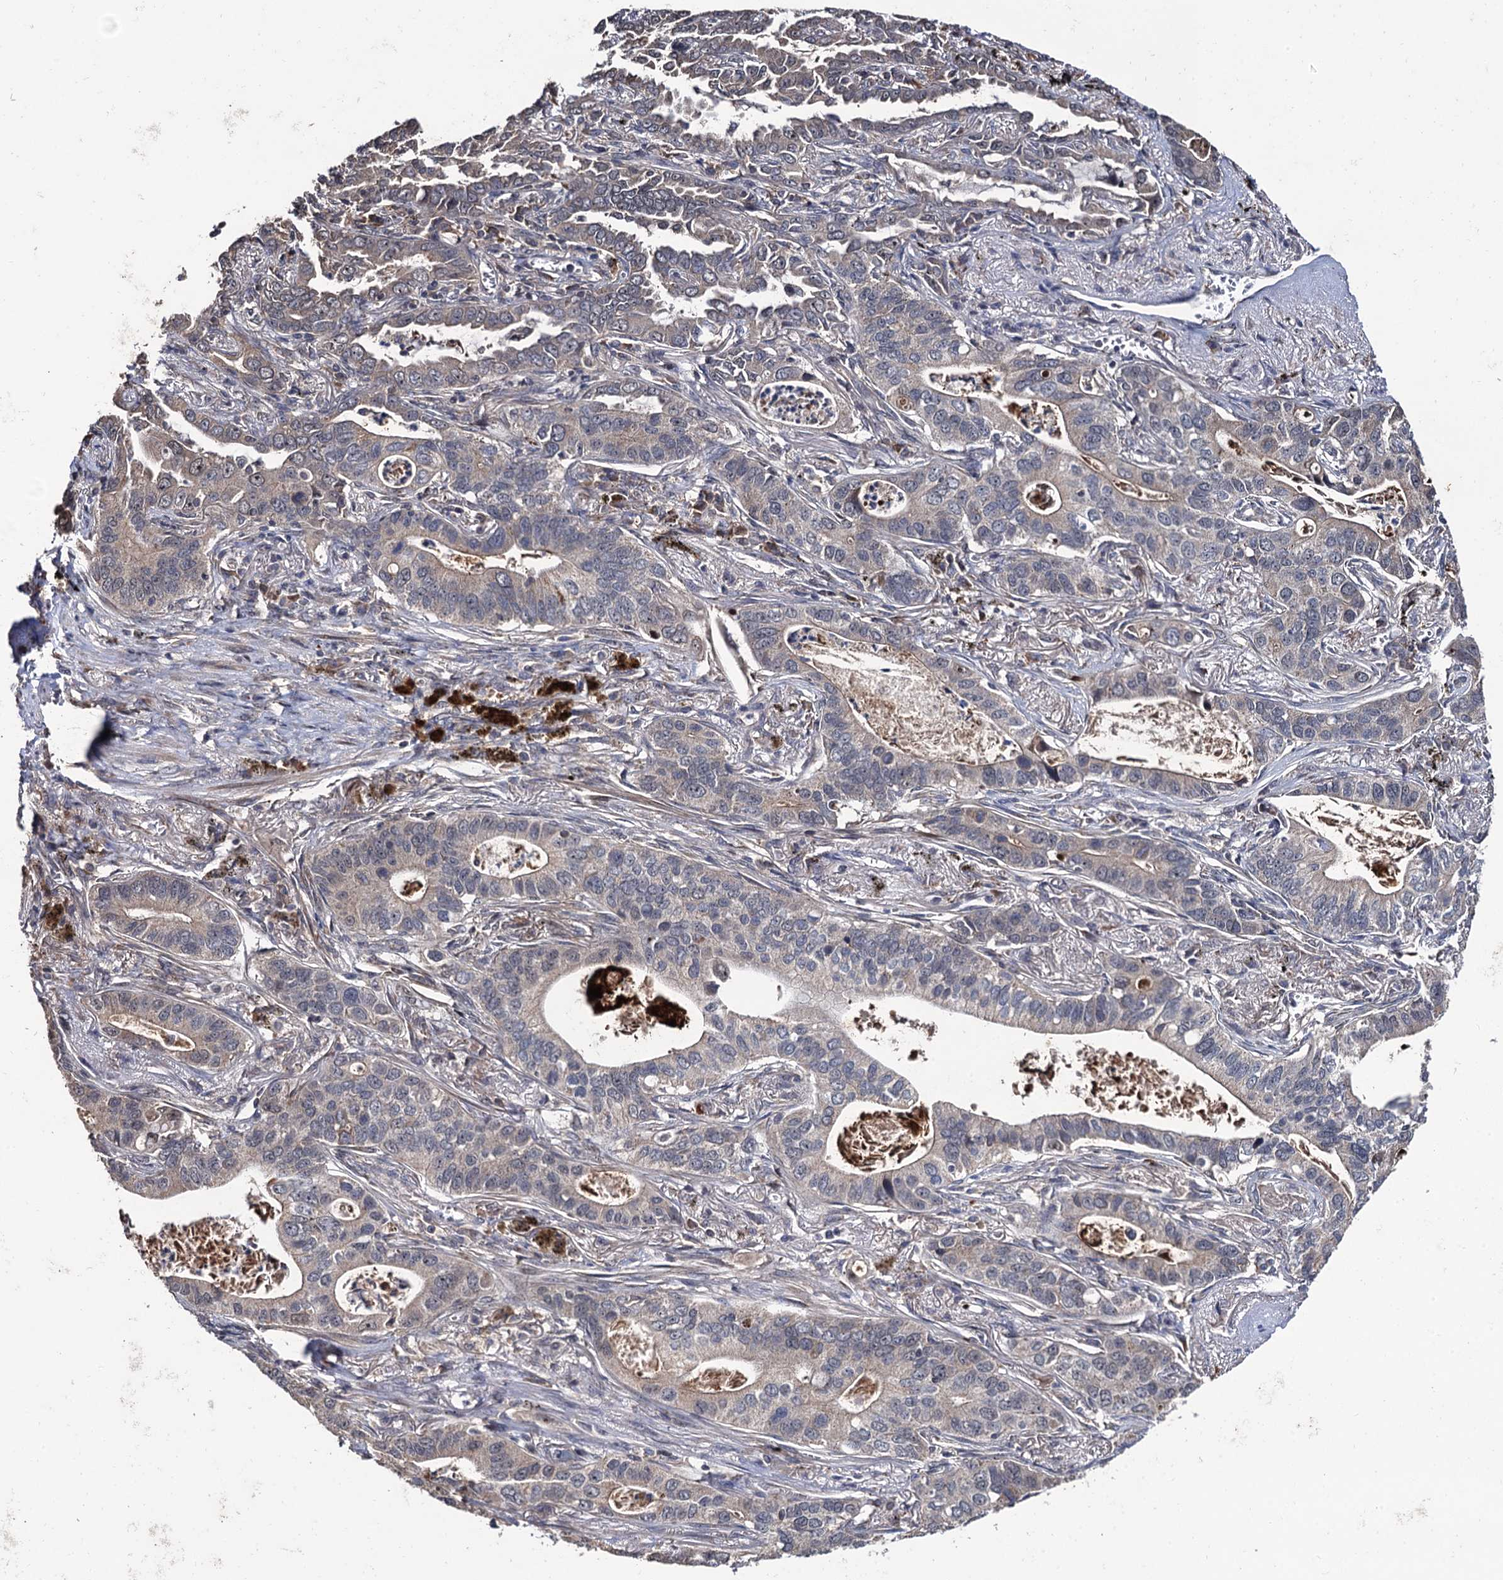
{"staining": {"intensity": "negative", "quantity": "none", "location": "none"}, "tissue": "lung cancer", "cell_type": "Tumor cells", "image_type": "cancer", "snomed": [{"axis": "morphology", "description": "Adenocarcinoma, NOS"}, {"axis": "topography", "description": "Lung"}], "caption": "A high-resolution photomicrograph shows immunohistochemistry (IHC) staining of lung adenocarcinoma, which shows no significant expression in tumor cells. The staining was performed using DAB to visualize the protein expression in brown, while the nuclei were stained in blue with hematoxylin (Magnification: 20x).", "gene": "LRRC63", "patient": {"sex": "male", "age": 67}}